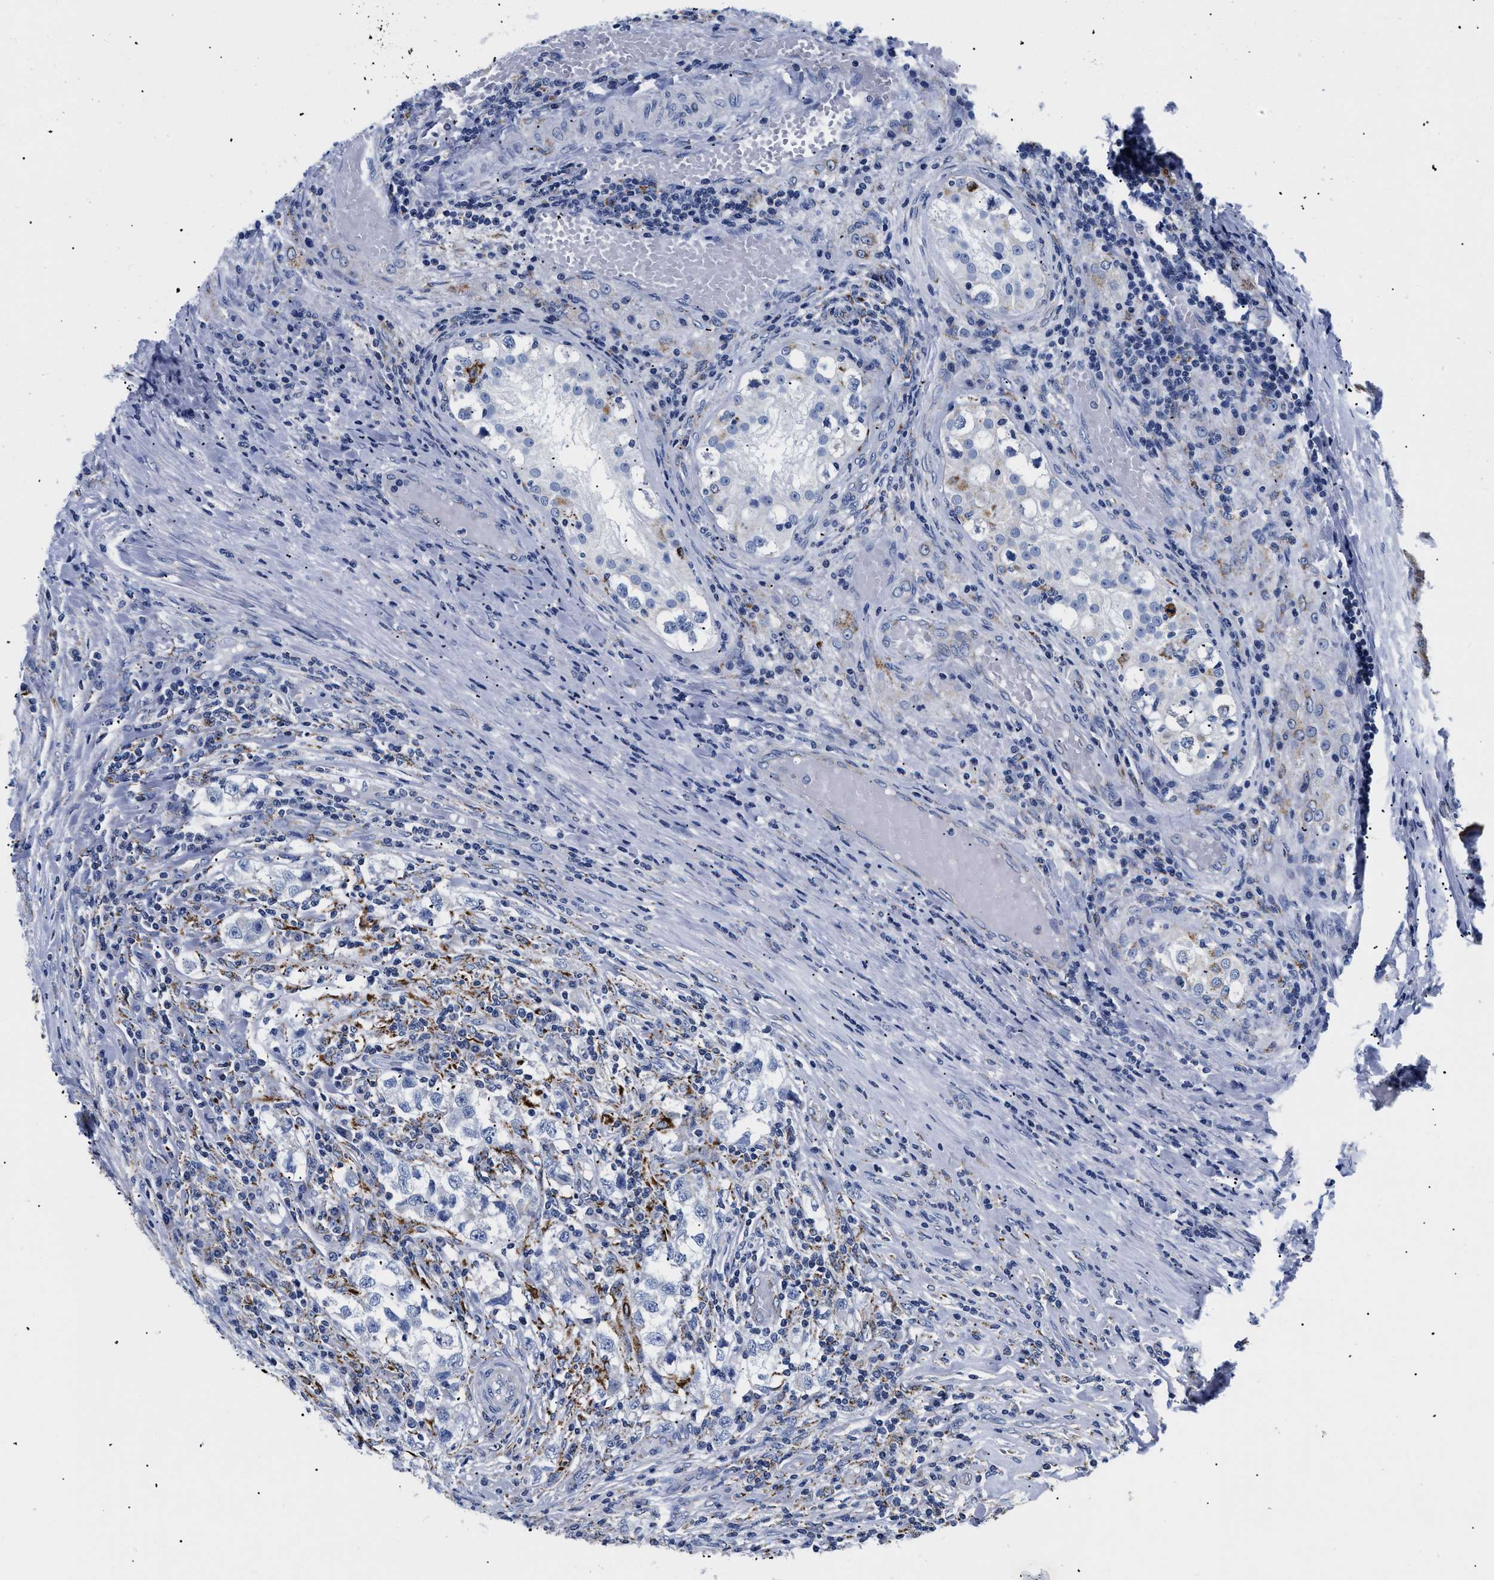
{"staining": {"intensity": "negative", "quantity": "none", "location": "none"}, "tissue": "testis cancer", "cell_type": "Tumor cells", "image_type": "cancer", "snomed": [{"axis": "morphology", "description": "Carcinoma, Embryonal, NOS"}, {"axis": "topography", "description": "Testis"}], "caption": "Embryonal carcinoma (testis) stained for a protein using immunohistochemistry reveals no expression tumor cells.", "gene": "GPR149", "patient": {"sex": "male", "age": 21}}